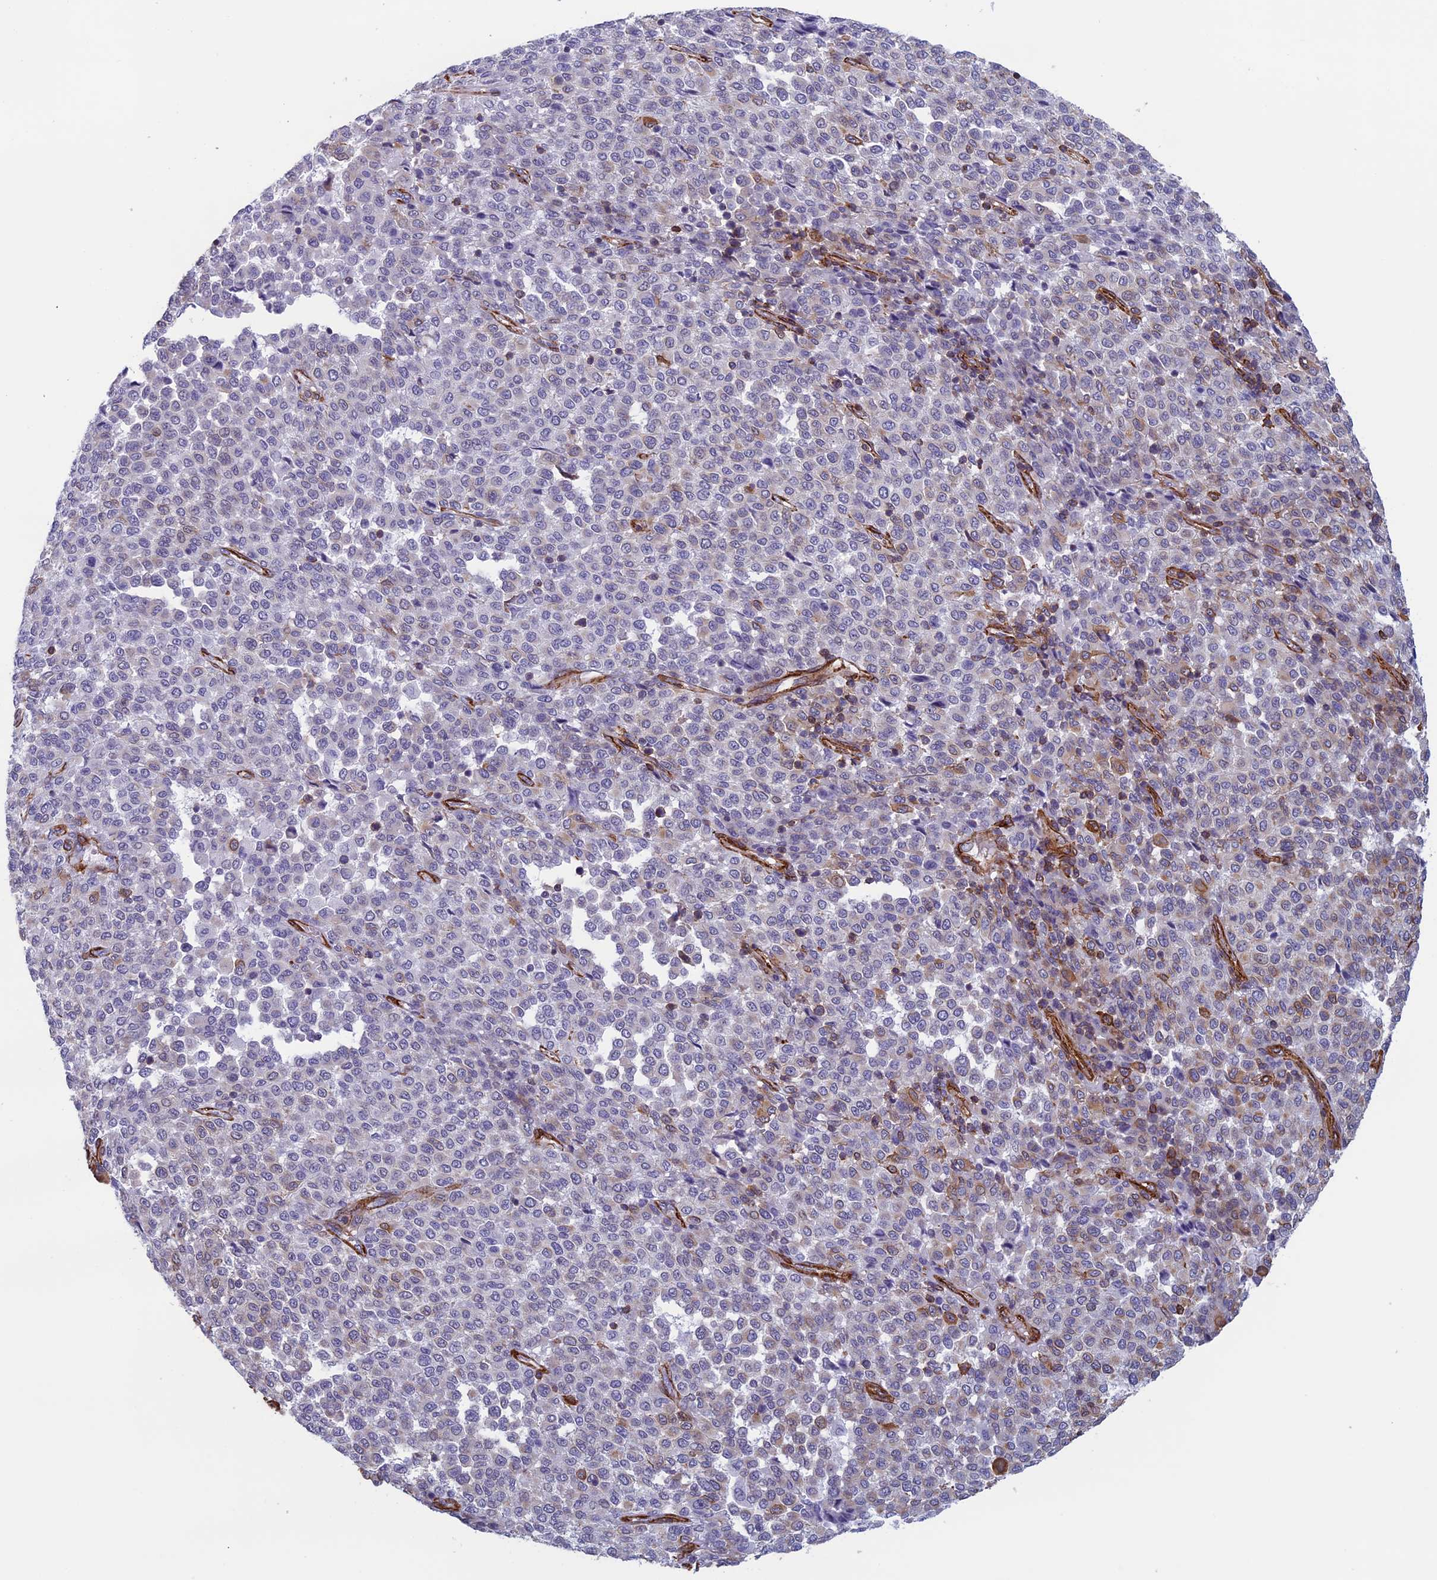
{"staining": {"intensity": "negative", "quantity": "none", "location": "none"}, "tissue": "melanoma", "cell_type": "Tumor cells", "image_type": "cancer", "snomed": [{"axis": "morphology", "description": "Malignant melanoma, Metastatic site"}, {"axis": "topography", "description": "Pancreas"}], "caption": "The photomicrograph demonstrates no staining of tumor cells in malignant melanoma (metastatic site).", "gene": "ANGPTL2", "patient": {"sex": "female", "age": 30}}